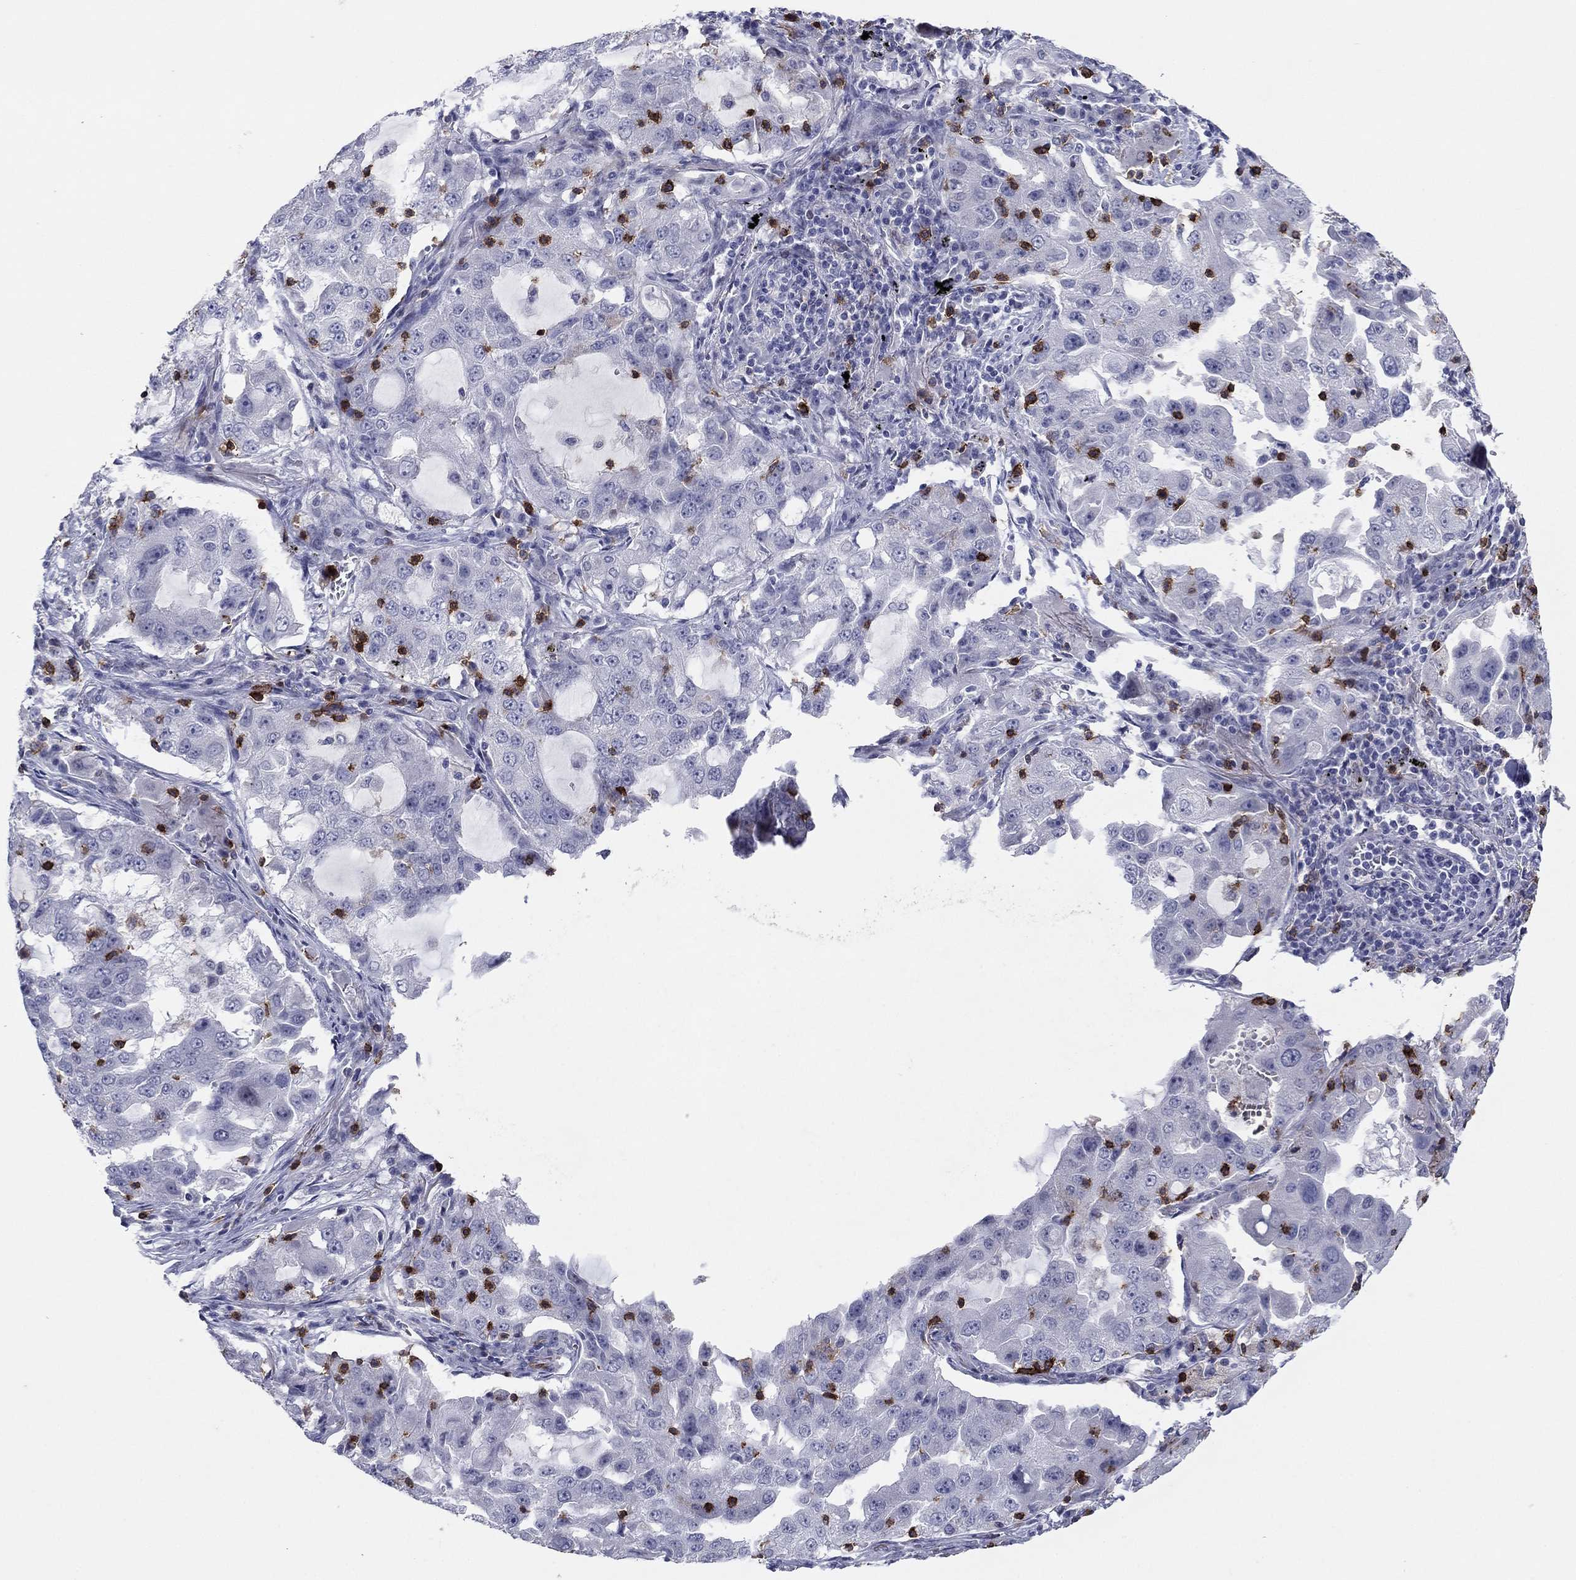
{"staining": {"intensity": "negative", "quantity": "none", "location": "none"}, "tissue": "lung cancer", "cell_type": "Tumor cells", "image_type": "cancer", "snomed": [{"axis": "morphology", "description": "Adenocarcinoma, NOS"}, {"axis": "topography", "description": "Lung"}], "caption": "Lung cancer (adenocarcinoma) was stained to show a protein in brown. There is no significant staining in tumor cells.", "gene": "ITGAE", "patient": {"sex": "female", "age": 61}}